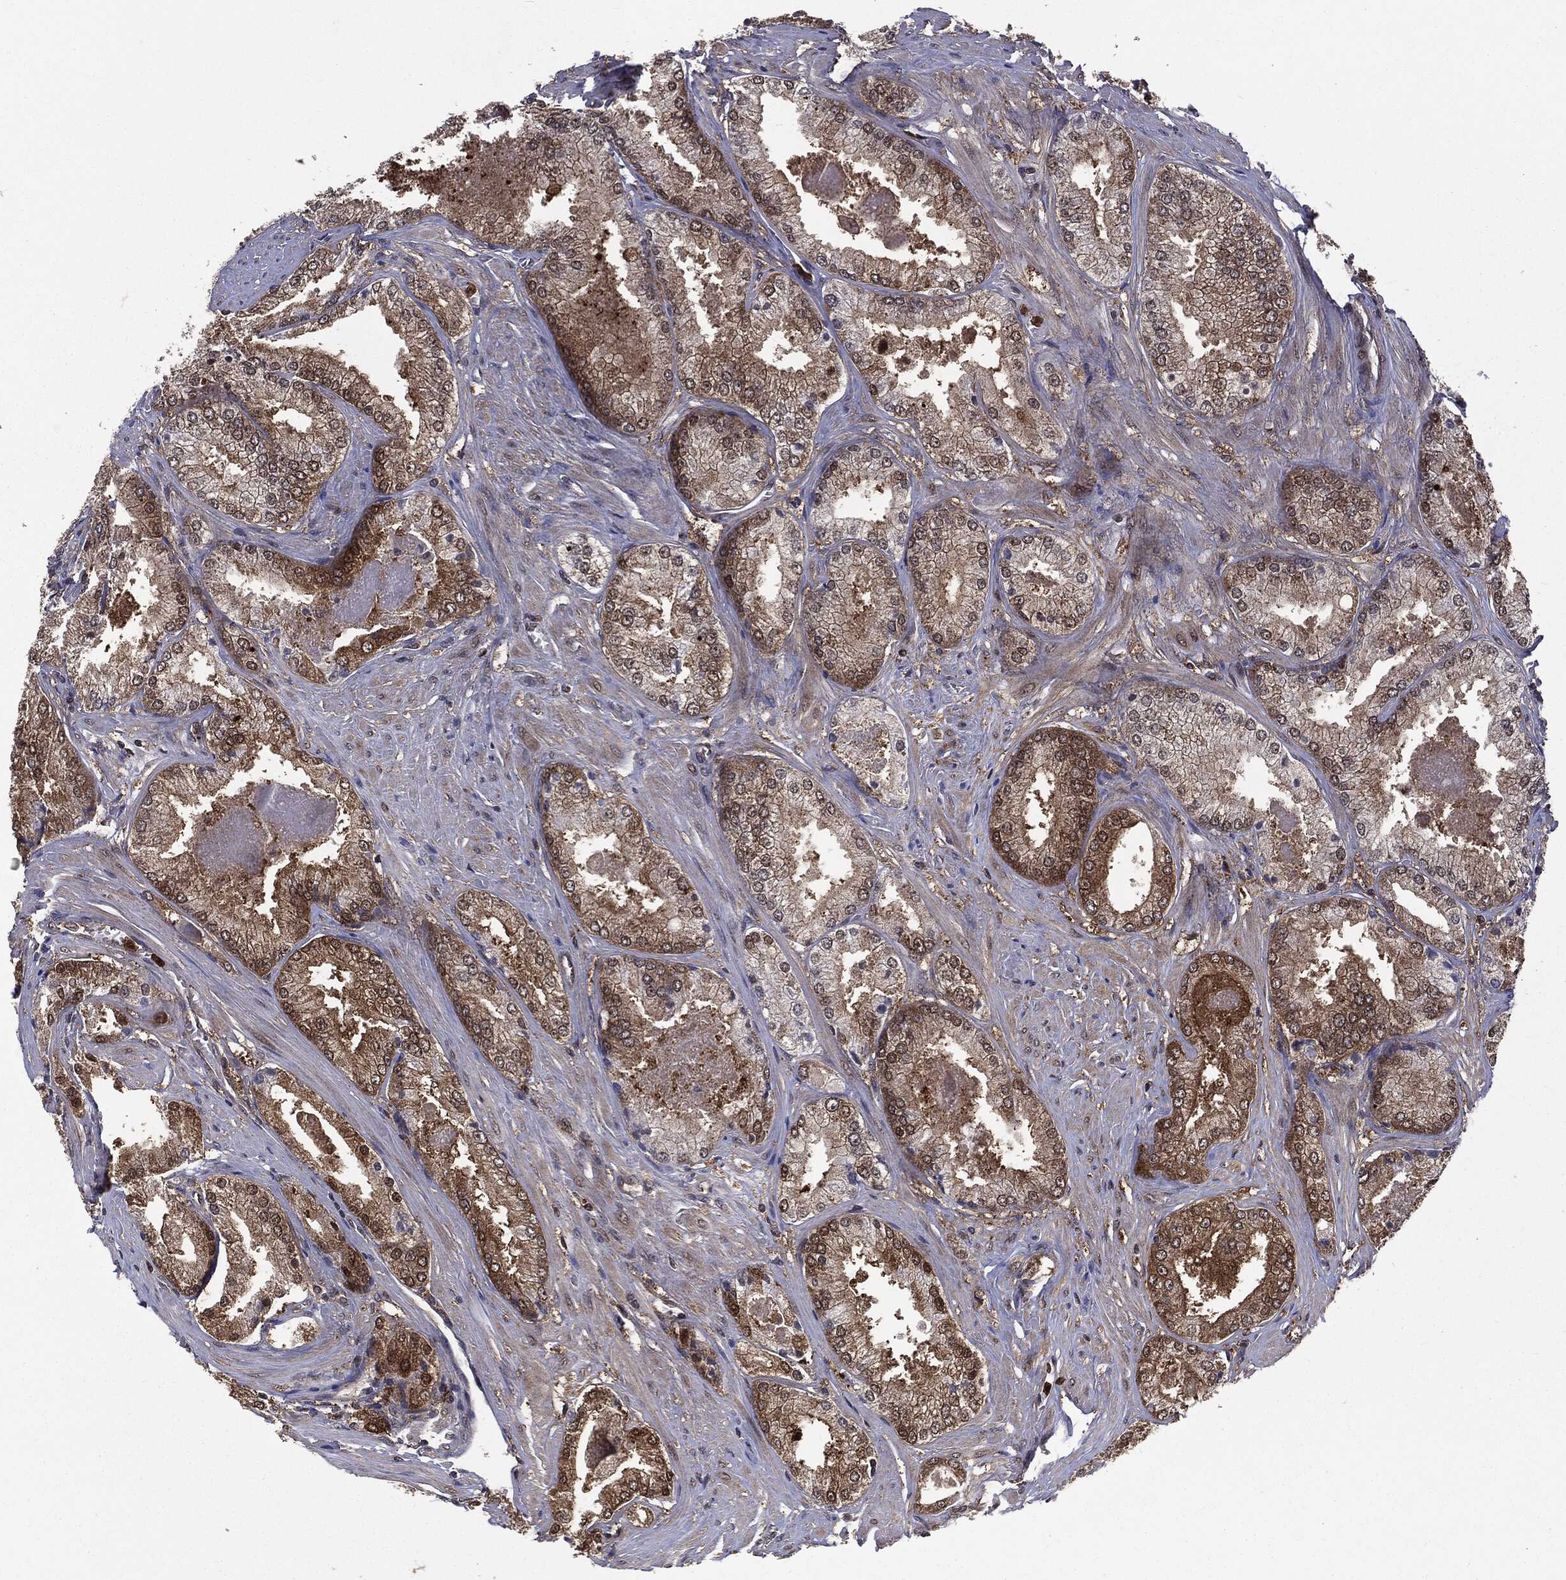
{"staining": {"intensity": "moderate", "quantity": "25%-75%", "location": "cytoplasmic/membranous"}, "tissue": "prostate cancer", "cell_type": "Tumor cells", "image_type": "cancer", "snomed": [{"axis": "morphology", "description": "Adenocarcinoma, Low grade"}, {"axis": "topography", "description": "Prostate"}], "caption": "A brown stain shows moderate cytoplasmic/membranous positivity of a protein in prostate cancer (adenocarcinoma (low-grade)) tumor cells. Ihc stains the protein of interest in brown and the nuclei are stained blue.", "gene": "GPI", "patient": {"sex": "male", "age": 68}}